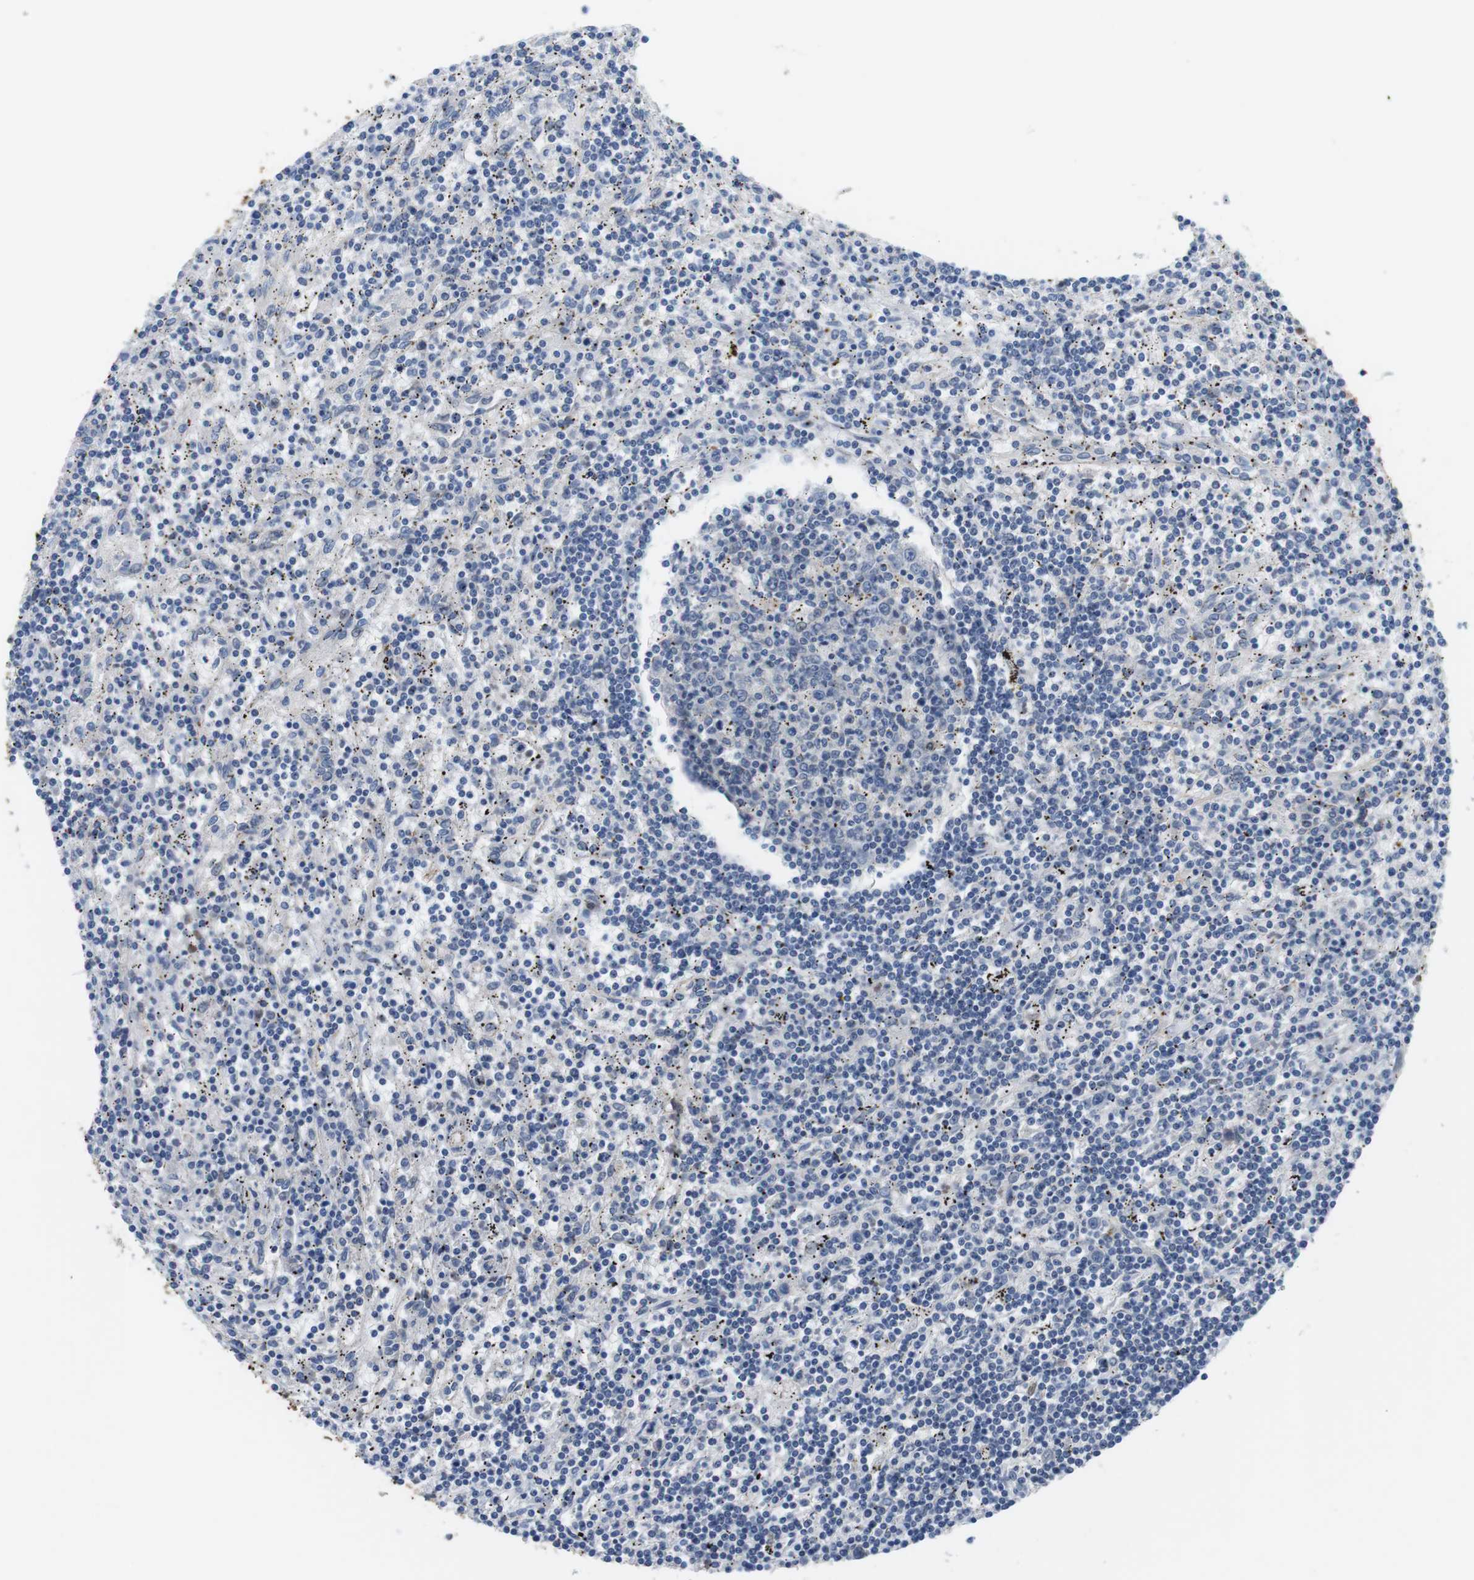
{"staining": {"intensity": "negative", "quantity": "none", "location": "none"}, "tissue": "lymphoma", "cell_type": "Tumor cells", "image_type": "cancer", "snomed": [{"axis": "morphology", "description": "Malignant lymphoma, non-Hodgkin's type, Low grade"}, {"axis": "topography", "description": "Spleen"}], "caption": "The immunohistochemistry image has no significant staining in tumor cells of malignant lymphoma, non-Hodgkin's type (low-grade) tissue.", "gene": "NECTIN1", "patient": {"sex": "male", "age": 76}}